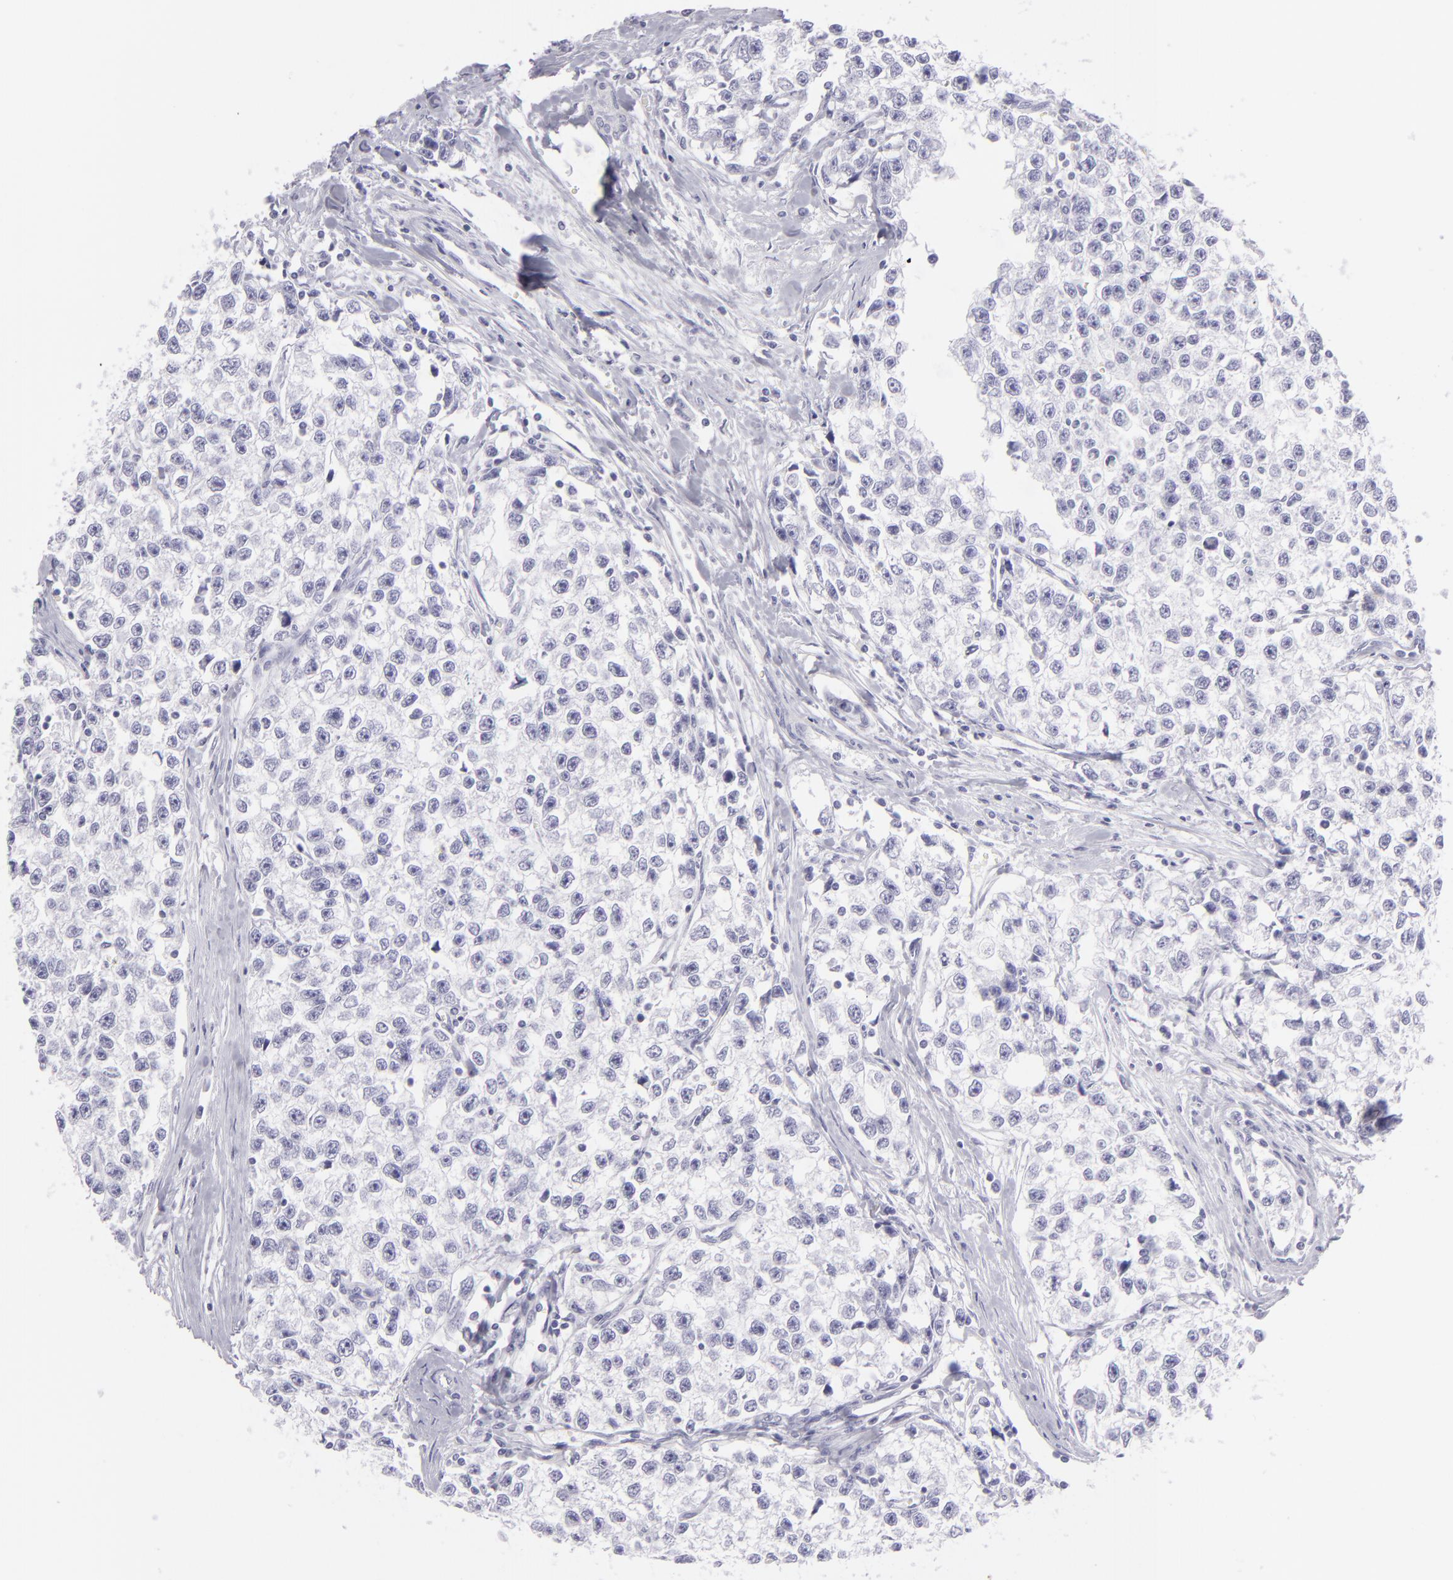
{"staining": {"intensity": "negative", "quantity": "none", "location": "none"}, "tissue": "testis cancer", "cell_type": "Tumor cells", "image_type": "cancer", "snomed": [{"axis": "morphology", "description": "Seminoma, NOS"}, {"axis": "morphology", "description": "Carcinoma, Embryonal, NOS"}, {"axis": "topography", "description": "Testis"}], "caption": "Photomicrograph shows no significant protein positivity in tumor cells of testis seminoma.", "gene": "DLG4", "patient": {"sex": "male", "age": 30}}